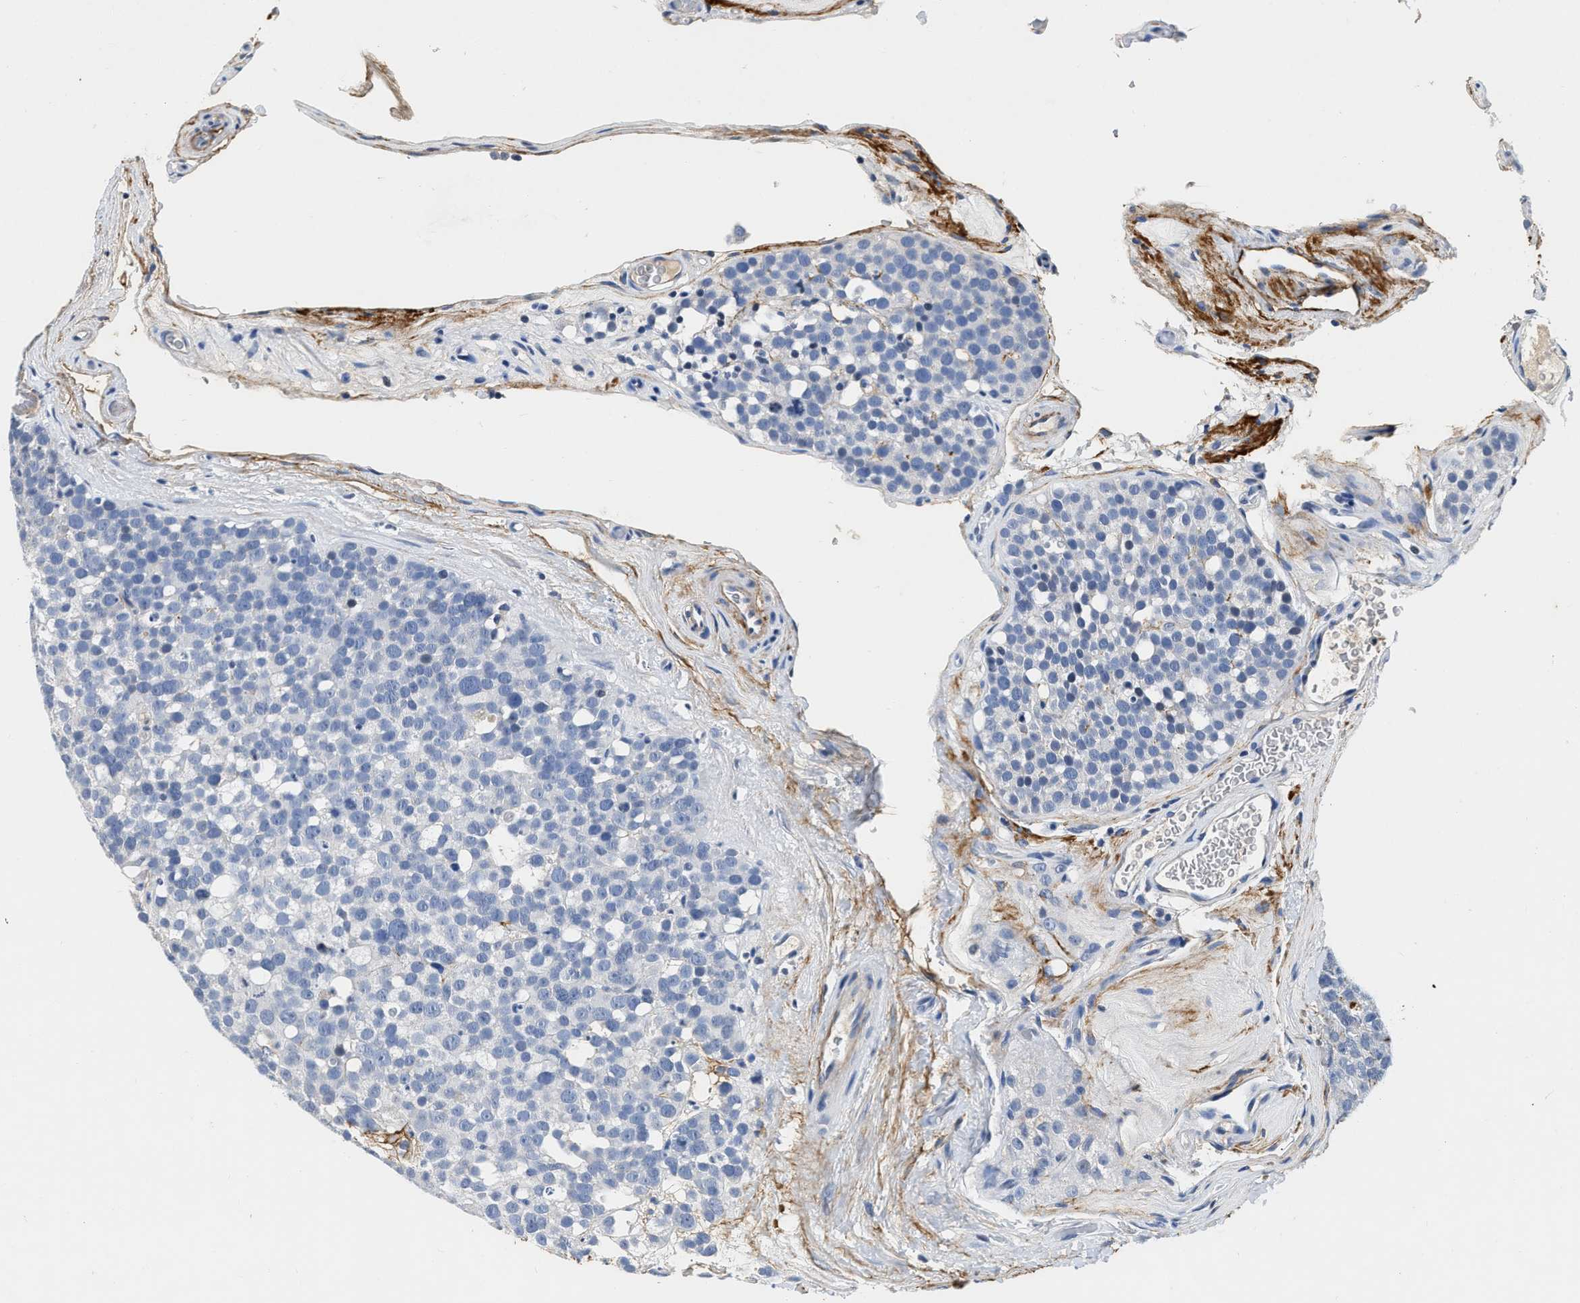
{"staining": {"intensity": "negative", "quantity": "none", "location": "none"}, "tissue": "testis cancer", "cell_type": "Tumor cells", "image_type": "cancer", "snomed": [{"axis": "morphology", "description": "Seminoma, NOS"}, {"axis": "topography", "description": "Testis"}], "caption": "This photomicrograph is of testis cancer stained with immunohistochemistry to label a protein in brown with the nuclei are counter-stained blue. There is no staining in tumor cells.", "gene": "FBLN2", "patient": {"sex": "male", "age": 71}}